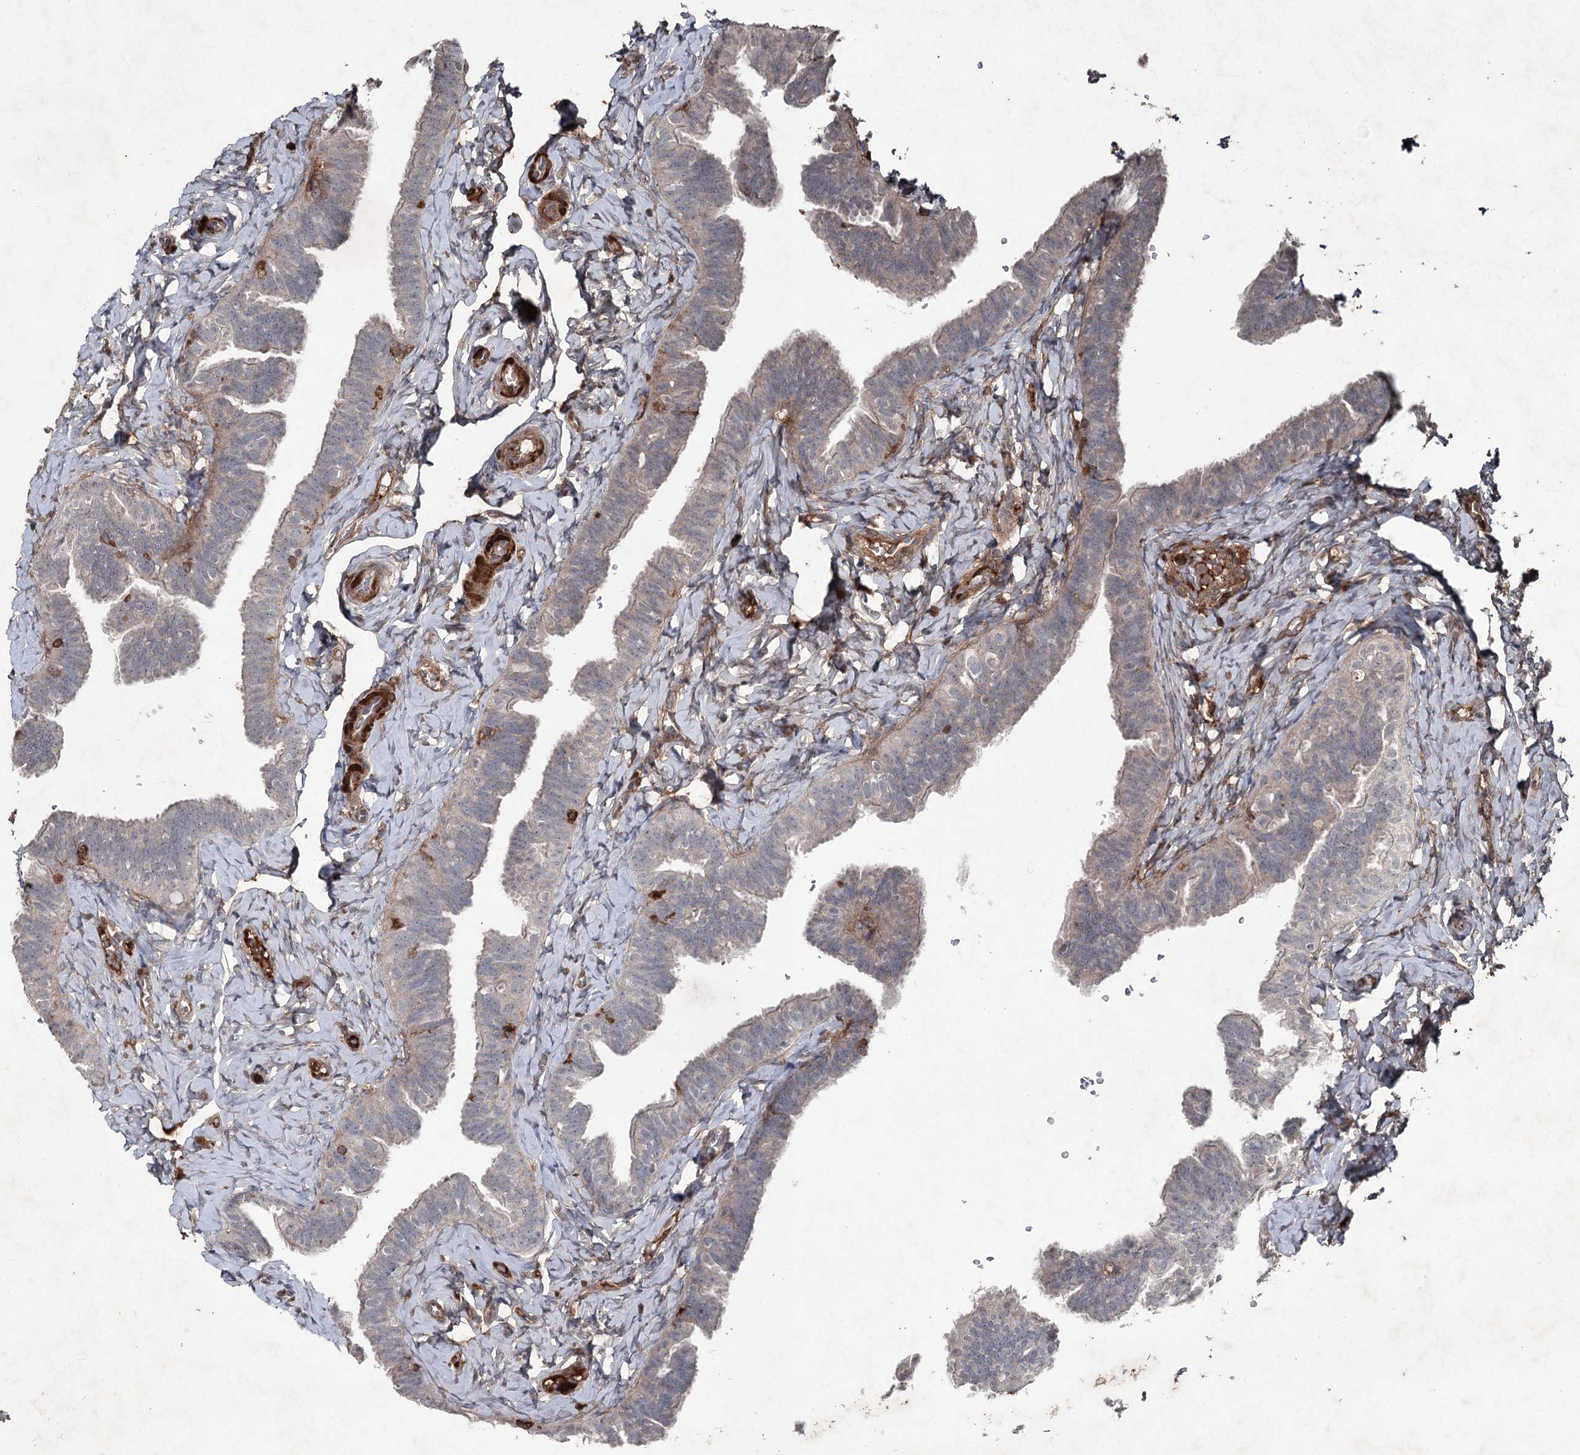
{"staining": {"intensity": "moderate", "quantity": "25%-75%", "location": "cytoplasmic/membranous"}, "tissue": "fallopian tube", "cell_type": "Glandular cells", "image_type": "normal", "snomed": [{"axis": "morphology", "description": "Normal tissue, NOS"}, {"axis": "topography", "description": "Fallopian tube"}], "caption": "Benign fallopian tube was stained to show a protein in brown. There is medium levels of moderate cytoplasmic/membranous expression in about 25%-75% of glandular cells. The protein is shown in brown color, while the nuclei are stained blue.", "gene": "PGLYRP2", "patient": {"sex": "female", "age": 39}}